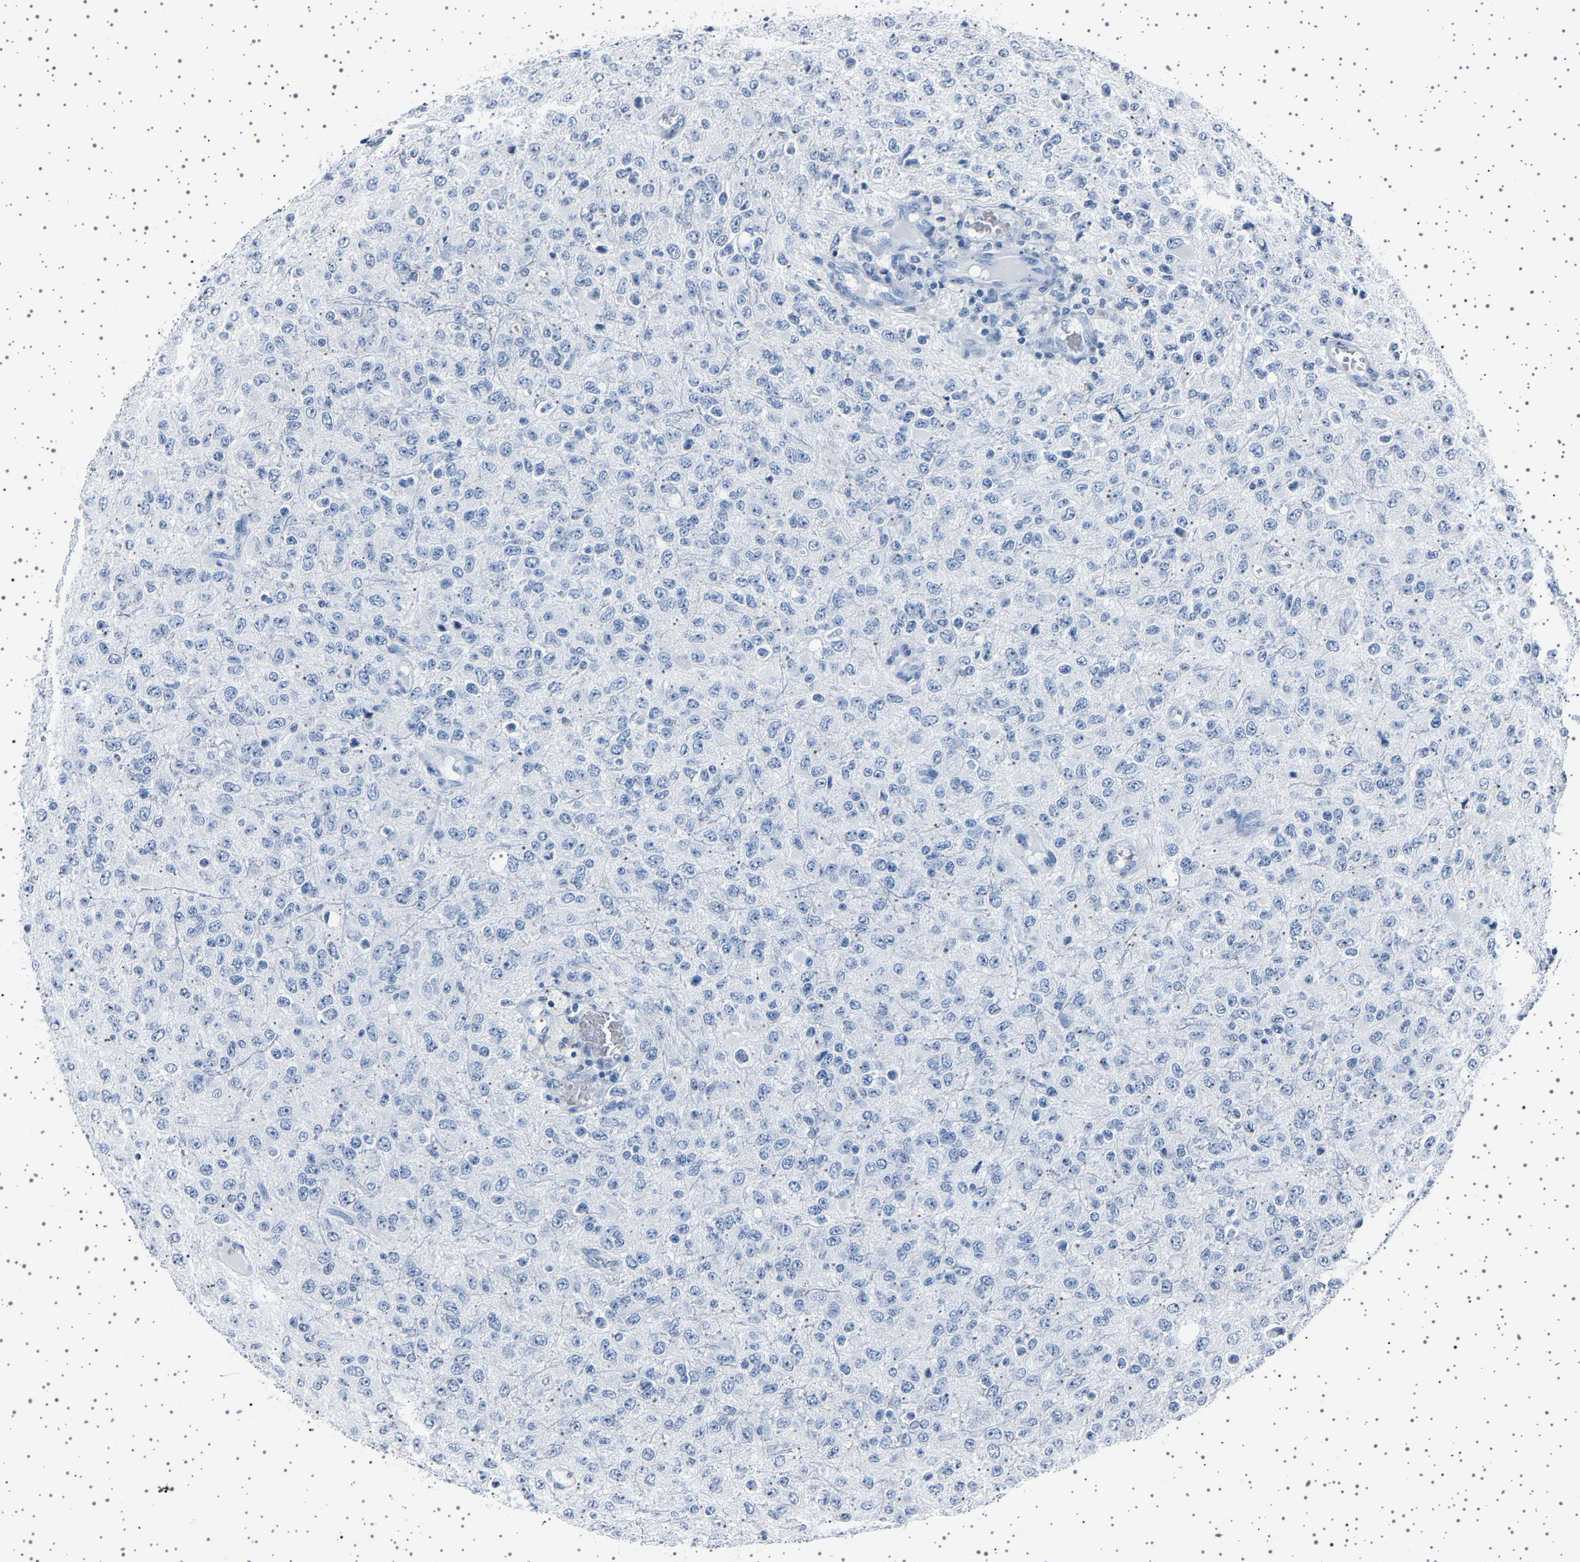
{"staining": {"intensity": "negative", "quantity": "none", "location": "none"}, "tissue": "glioma", "cell_type": "Tumor cells", "image_type": "cancer", "snomed": [{"axis": "morphology", "description": "Glioma, malignant, High grade"}, {"axis": "topography", "description": "pancreas cauda"}], "caption": "High magnification brightfield microscopy of glioma stained with DAB (3,3'-diaminobenzidine) (brown) and counterstained with hematoxylin (blue): tumor cells show no significant staining. (DAB immunohistochemistry (IHC) with hematoxylin counter stain).", "gene": "TFF3", "patient": {"sex": "male", "age": 60}}